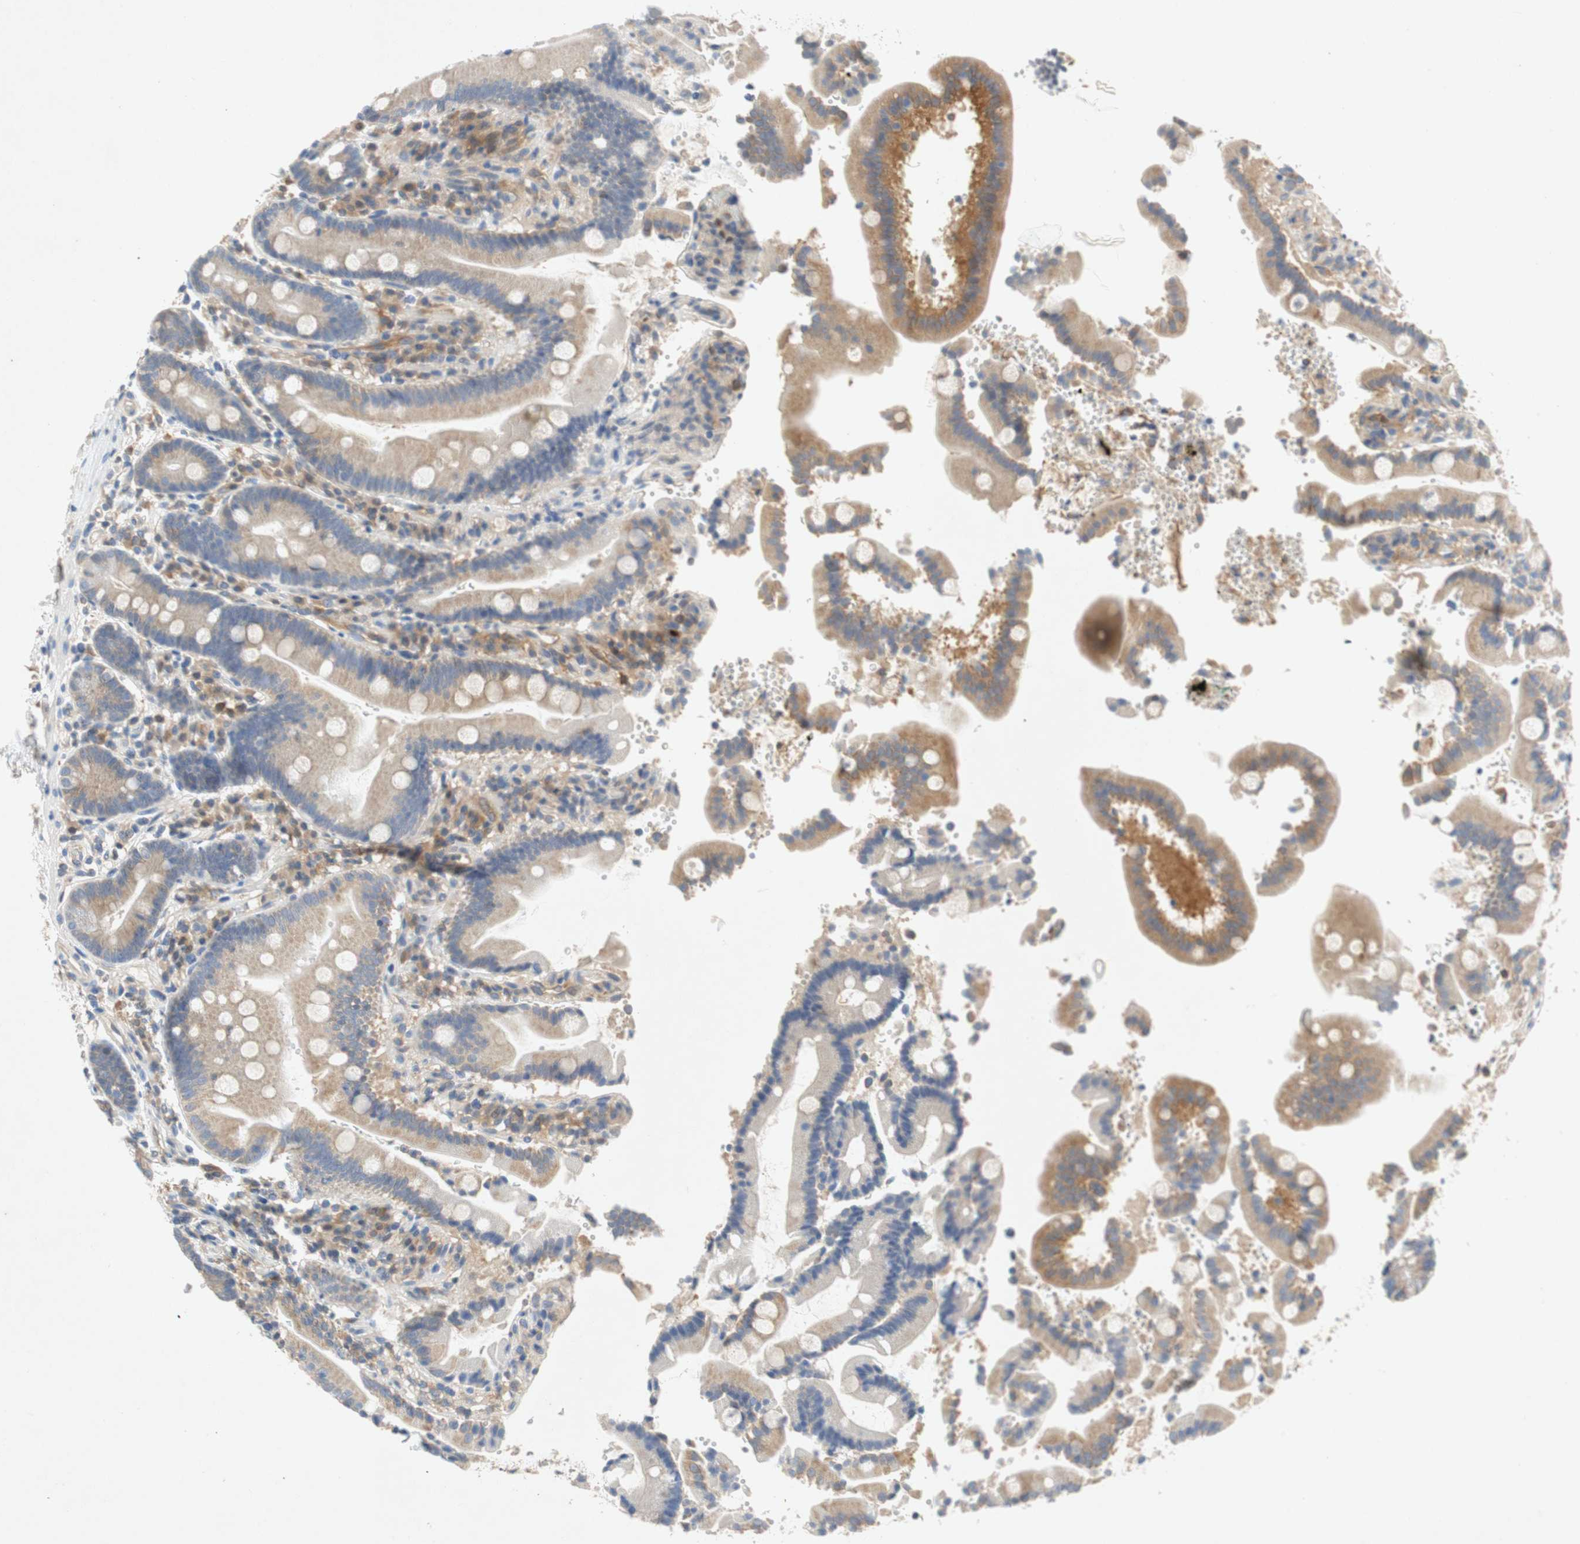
{"staining": {"intensity": "weak", "quantity": "25%-75%", "location": "cytoplasmic/membranous"}, "tissue": "duodenum", "cell_type": "Glandular cells", "image_type": "normal", "snomed": [{"axis": "morphology", "description": "Normal tissue, NOS"}, {"axis": "topography", "description": "Small intestine, NOS"}], "caption": "DAB (3,3'-diaminobenzidine) immunohistochemical staining of normal human duodenum exhibits weak cytoplasmic/membranous protein expression in about 25%-75% of glandular cells. (IHC, brightfield microscopy, high magnification).", "gene": "RELB", "patient": {"sex": "female", "age": 71}}